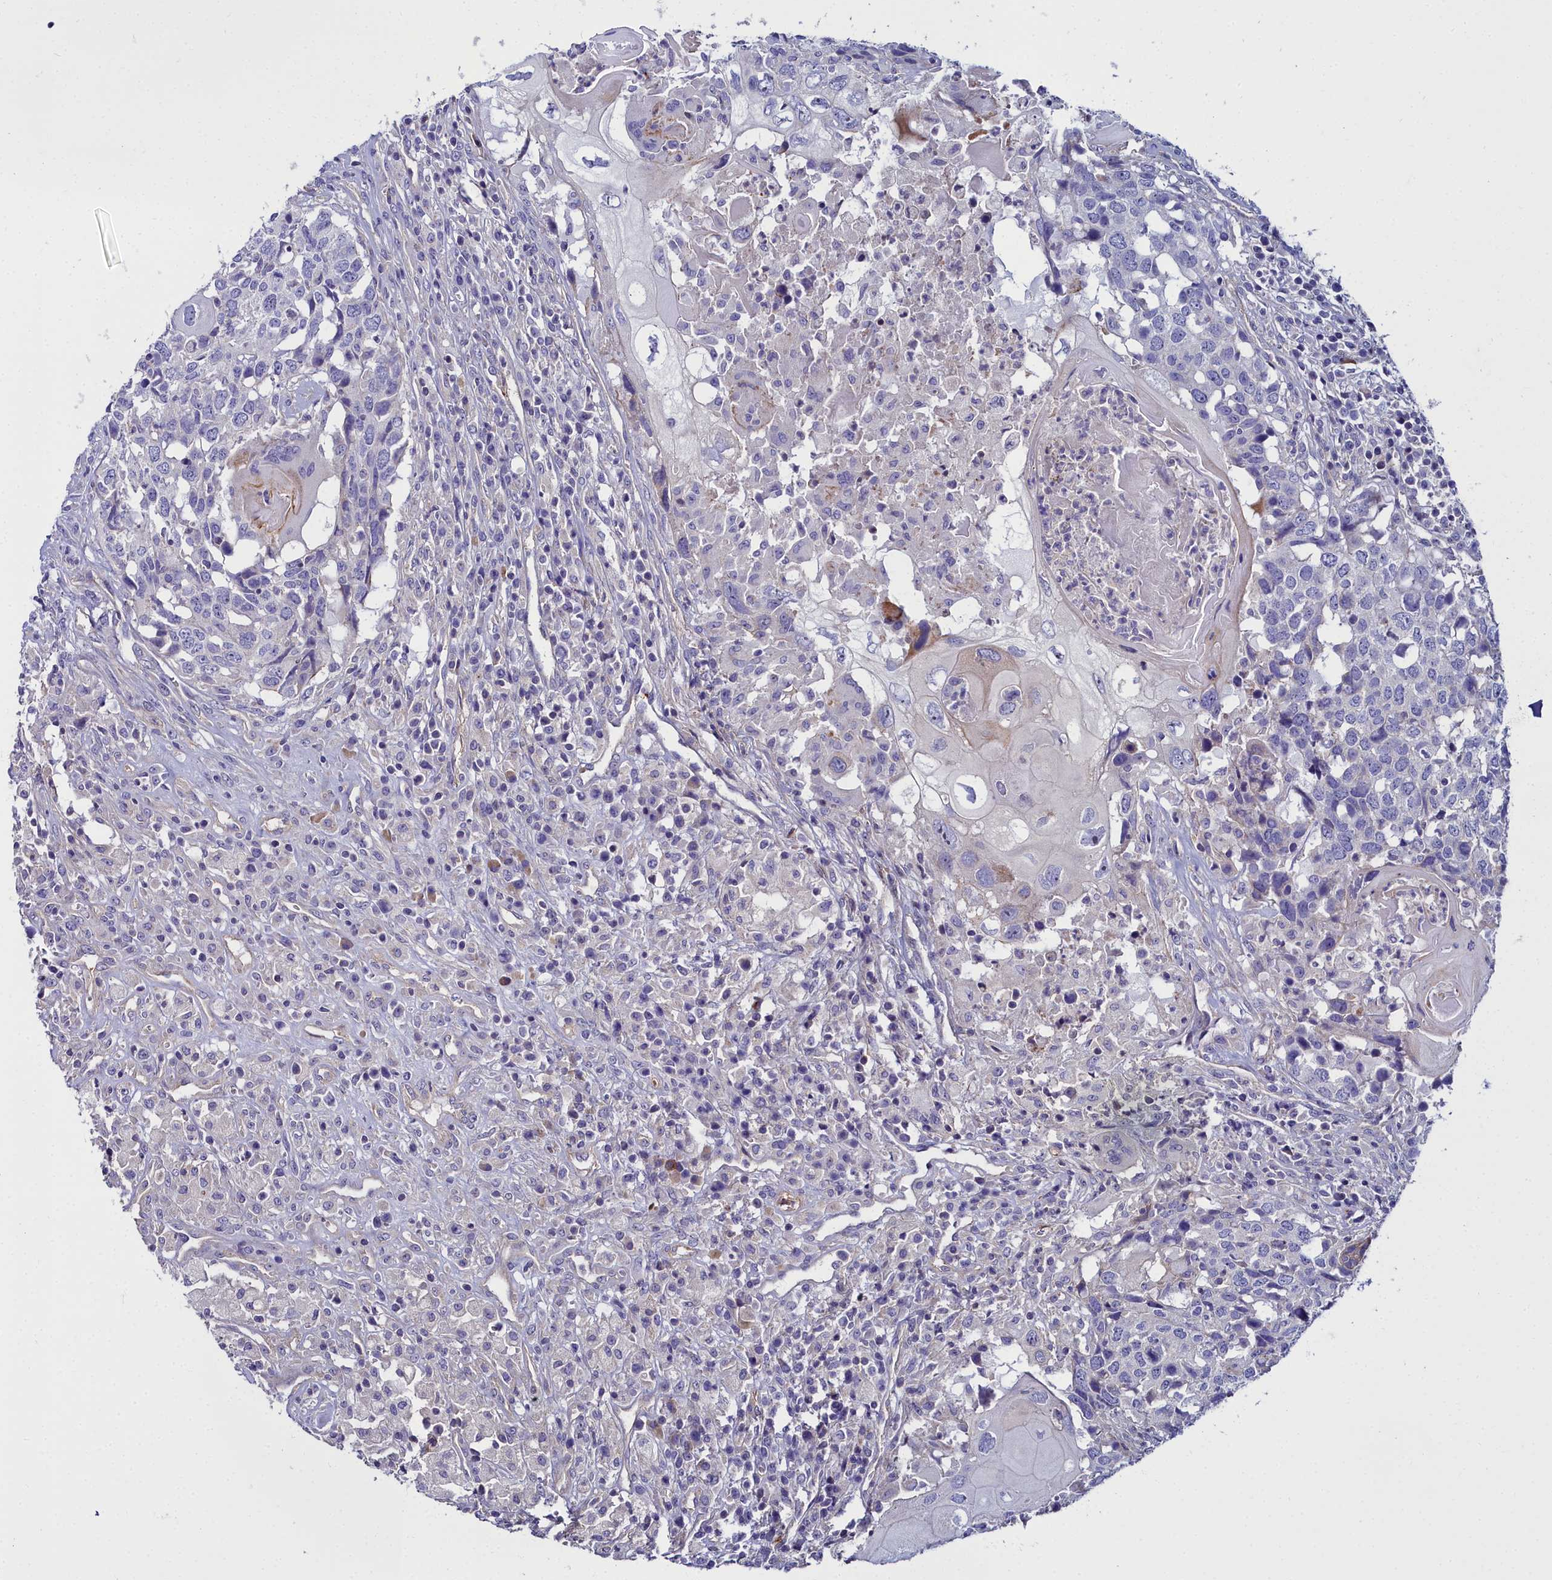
{"staining": {"intensity": "negative", "quantity": "none", "location": "none"}, "tissue": "head and neck cancer", "cell_type": "Tumor cells", "image_type": "cancer", "snomed": [{"axis": "morphology", "description": "Squamous cell carcinoma, NOS"}, {"axis": "topography", "description": "Head-Neck"}], "caption": "The photomicrograph exhibits no staining of tumor cells in squamous cell carcinoma (head and neck).", "gene": "FADS3", "patient": {"sex": "male", "age": 66}}